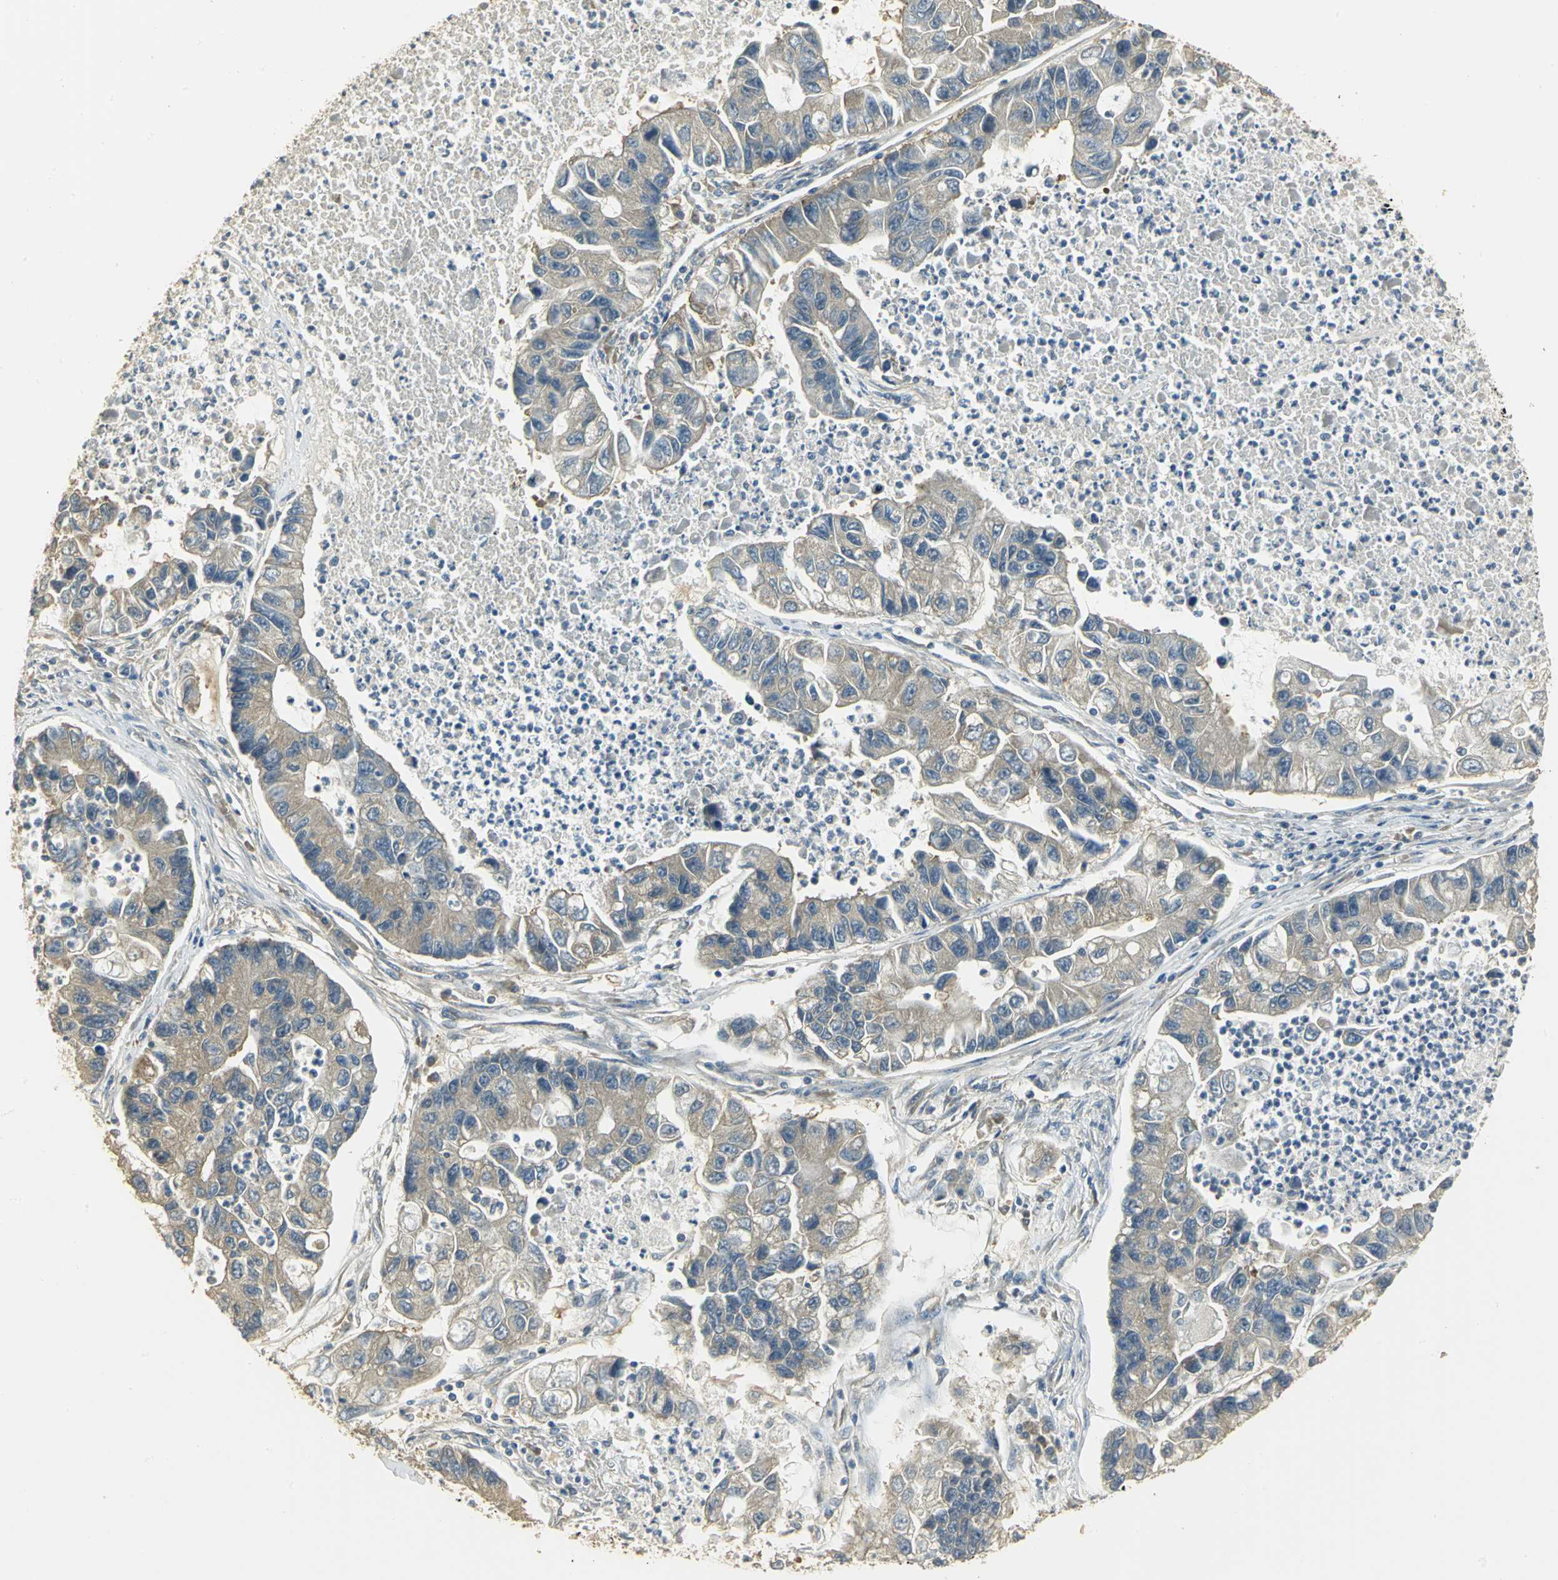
{"staining": {"intensity": "moderate", "quantity": ">75%", "location": "cytoplasmic/membranous"}, "tissue": "lung cancer", "cell_type": "Tumor cells", "image_type": "cancer", "snomed": [{"axis": "morphology", "description": "Adenocarcinoma, NOS"}, {"axis": "topography", "description": "Lung"}], "caption": "Immunohistochemical staining of lung adenocarcinoma demonstrates medium levels of moderate cytoplasmic/membranous protein expression in about >75% of tumor cells.", "gene": "RARS1", "patient": {"sex": "female", "age": 51}}